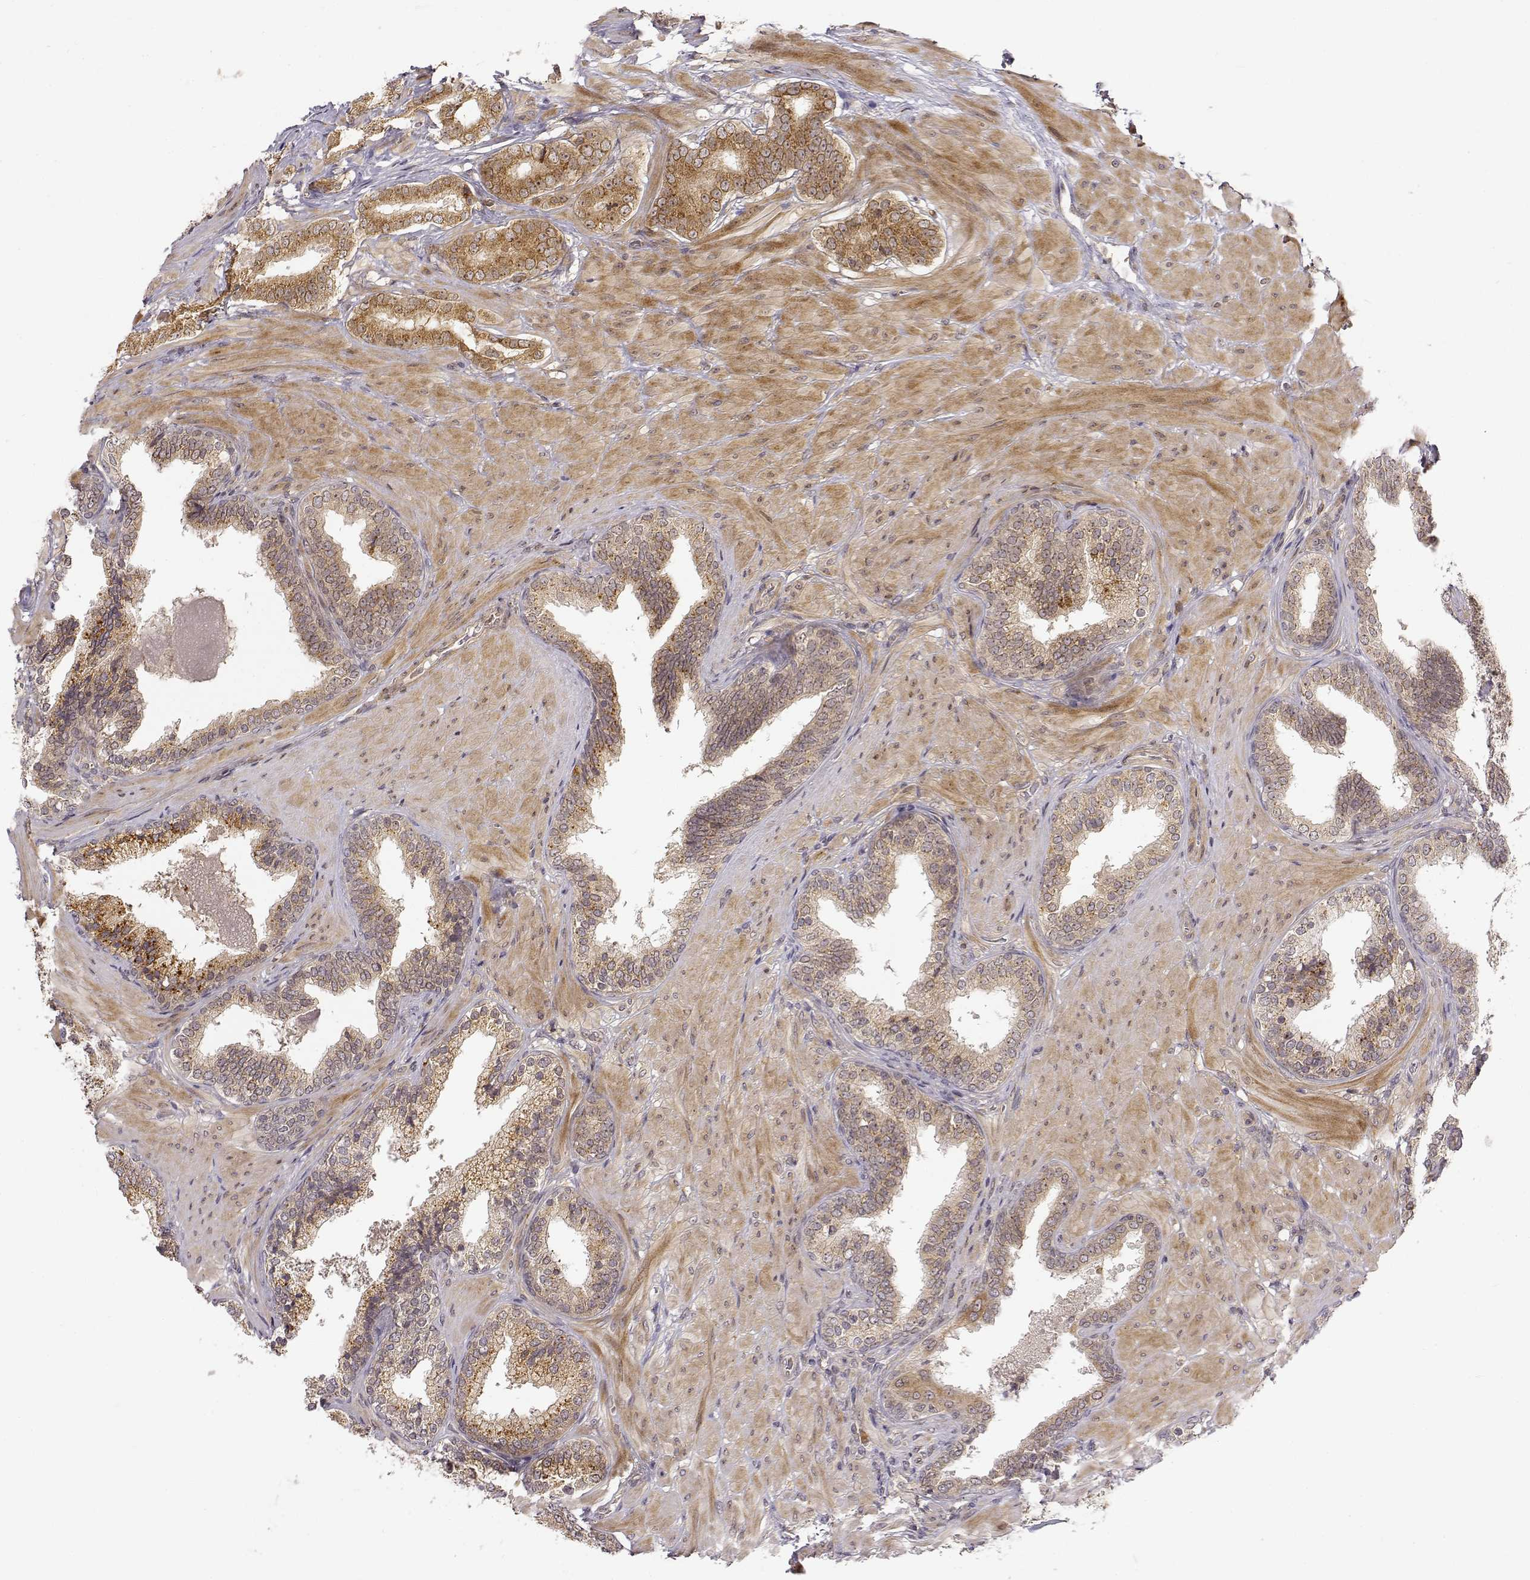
{"staining": {"intensity": "moderate", "quantity": ">75%", "location": "cytoplasmic/membranous"}, "tissue": "prostate cancer", "cell_type": "Tumor cells", "image_type": "cancer", "snomed": [{"axis": "morphology", "description": "Adenocarcinoma, Low grade"}, {"axis": "topography", "description": "Prostate"}], "caption": "Protein staining demonstrates moderate cytoplasmic/membranous expression in approximately >75% of tumor cells in prostate adenocarcinoma (low-grade).", "gene": "ERGIC2", "patient": {"sex": "male", "age": 60}}